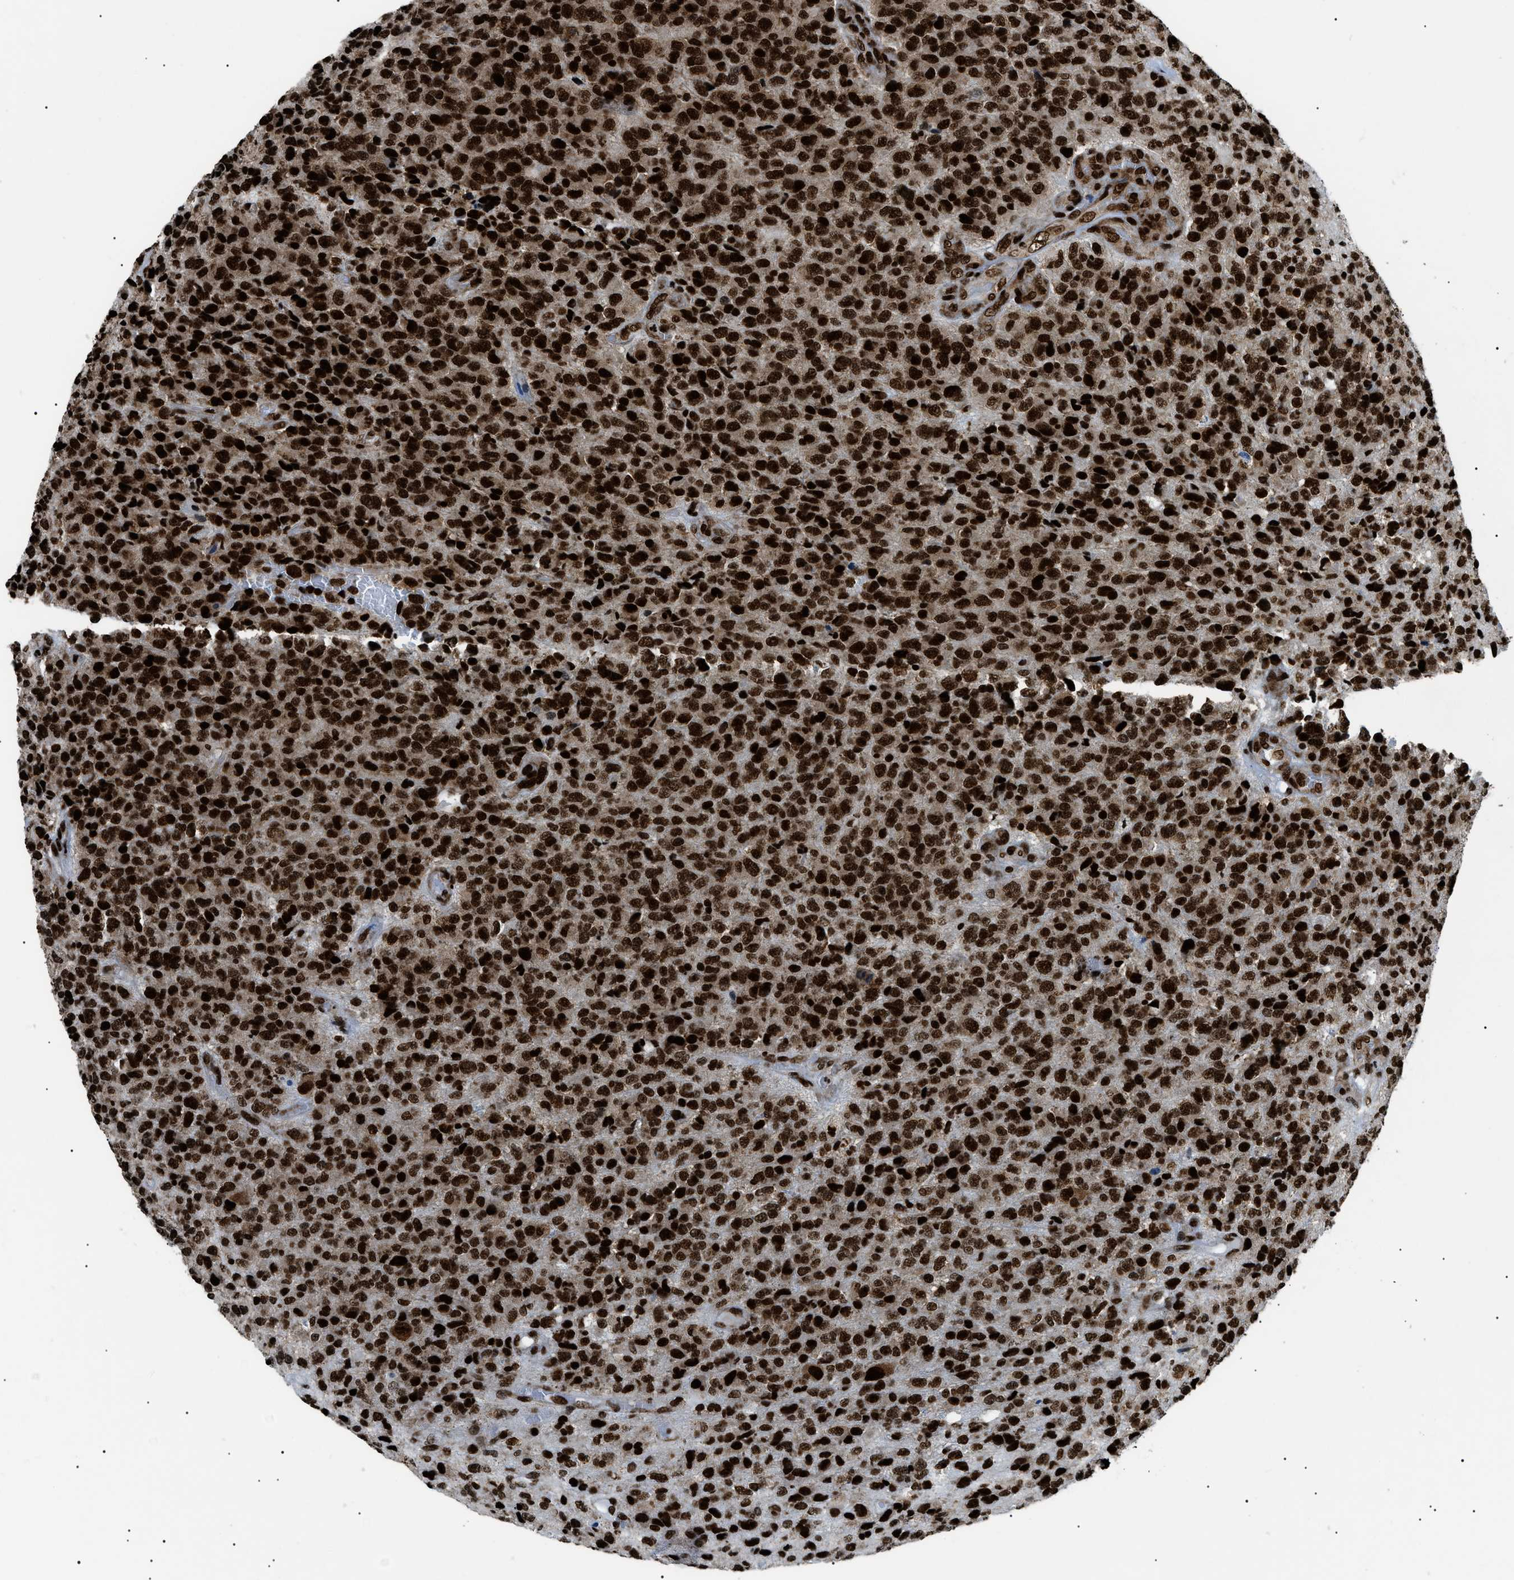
{"staining": {"intensity": "strong", "quantity": ">75%", "location": "nuclear"}, "tissue": "glioma", "cell_type": "Tumor cells", "image_type": "cancer", "snomed": [{"axis": "morphology", "description": "Glioma, malignant, High grade"}, {"axis": "topography", "description": "pancreas cauda"}], "caption": "High-magnification brightfield microscopy of malignant glioma (high-grade) stained with DAB (3,3'-diaminobenzidine) (brown) and counterstained with hematoxylin (blue). tumor cells exhibit strong nuclear staining is identified in approximately>75% of cells.", "gene": "HNRNPK", "patient": {"sex": "male", "age": 60}}